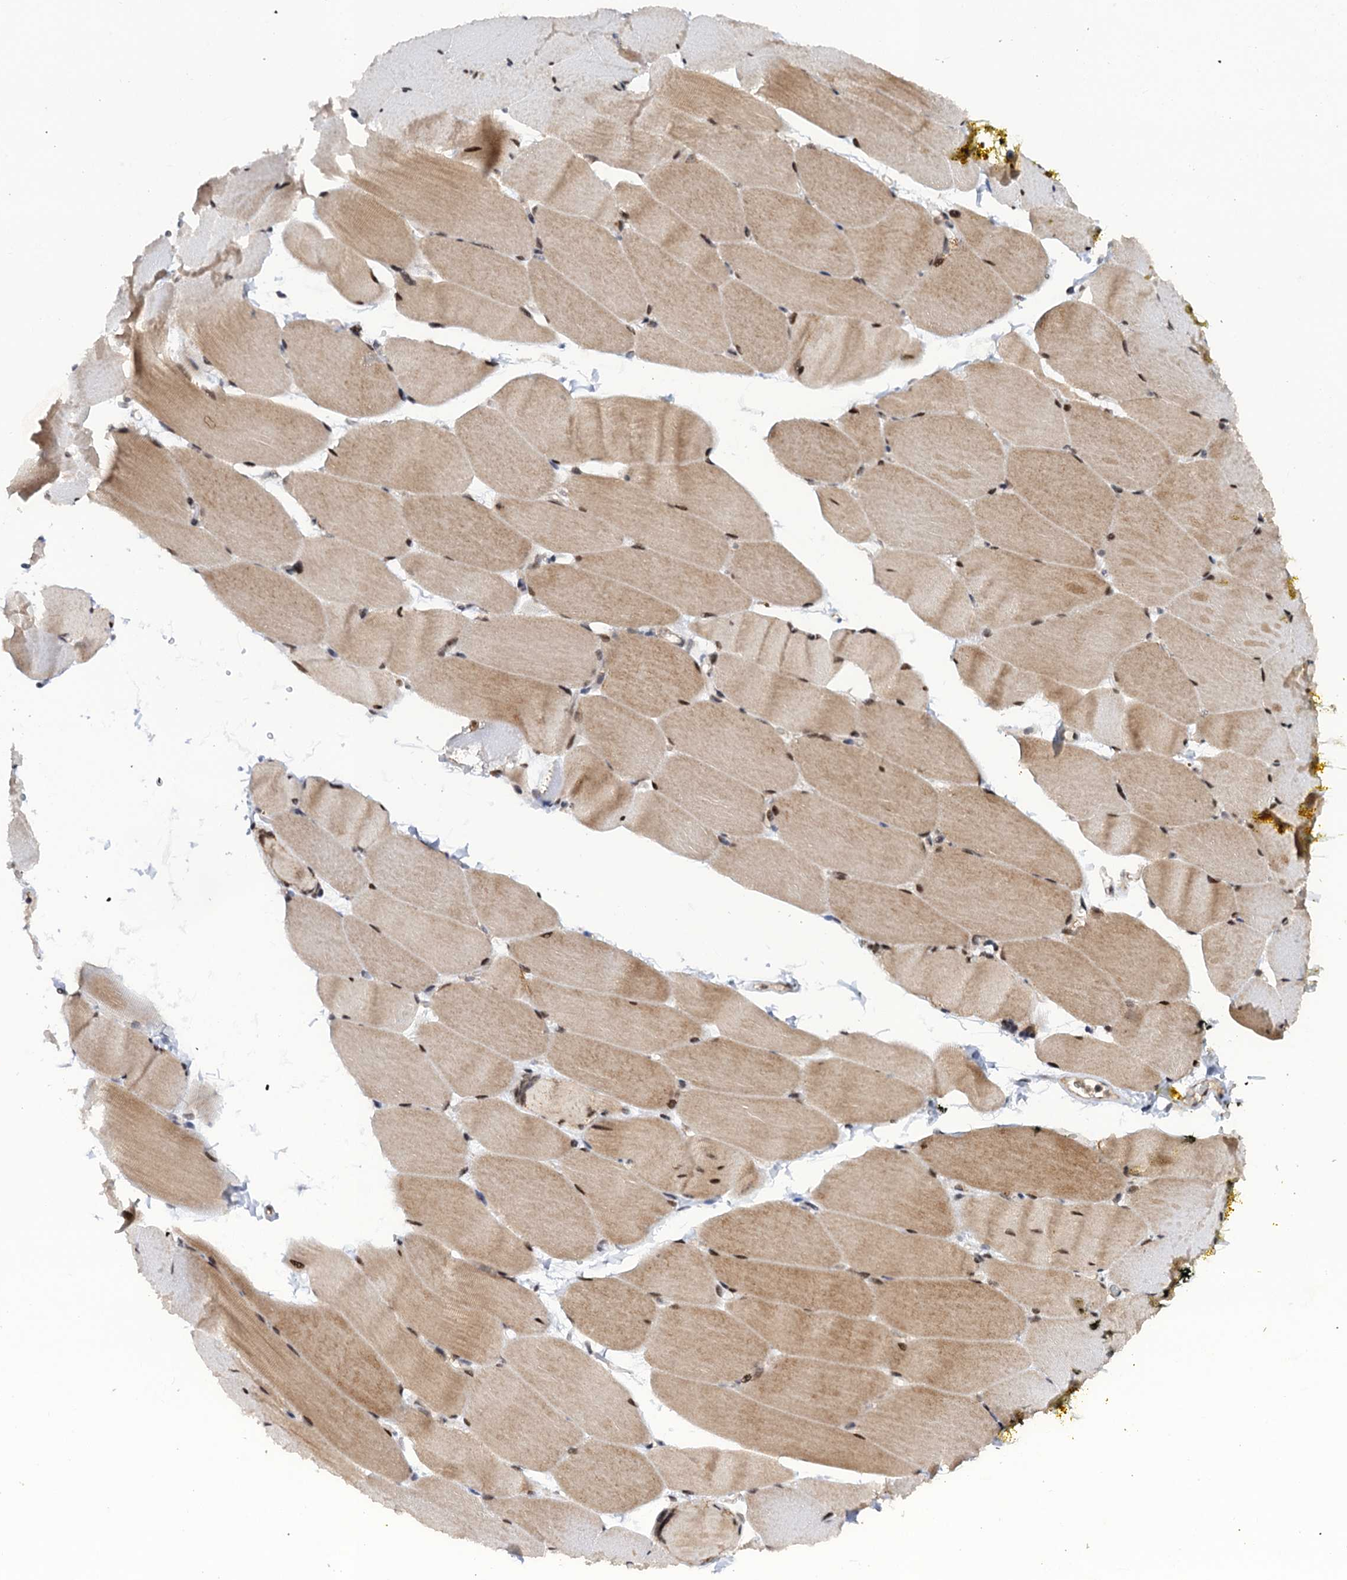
{"staining": {"intensity": "moderate", "quantity": ">75%", "location": "nuclear"}, "tissue": "skeletal muscle", "cell_type": "Myocytes", "image_type": "normal", "snomed": [{"axis": "morphology", "description": "Normal tissue, NOS"}, {"axis": "topography", "description": "Skeletal muscle"}, {"axis": "topography", "description": "Parathyroid gland"}], "caption": "A micrograph of skeletal muscle stained for a protein displays moderate nuclear brown staining in myocytes. (DAB = brown stain, brightfield microscopy at high magnification).", "gene": "ZAR1L", "patient": {"sex": "female", "age": 37}}